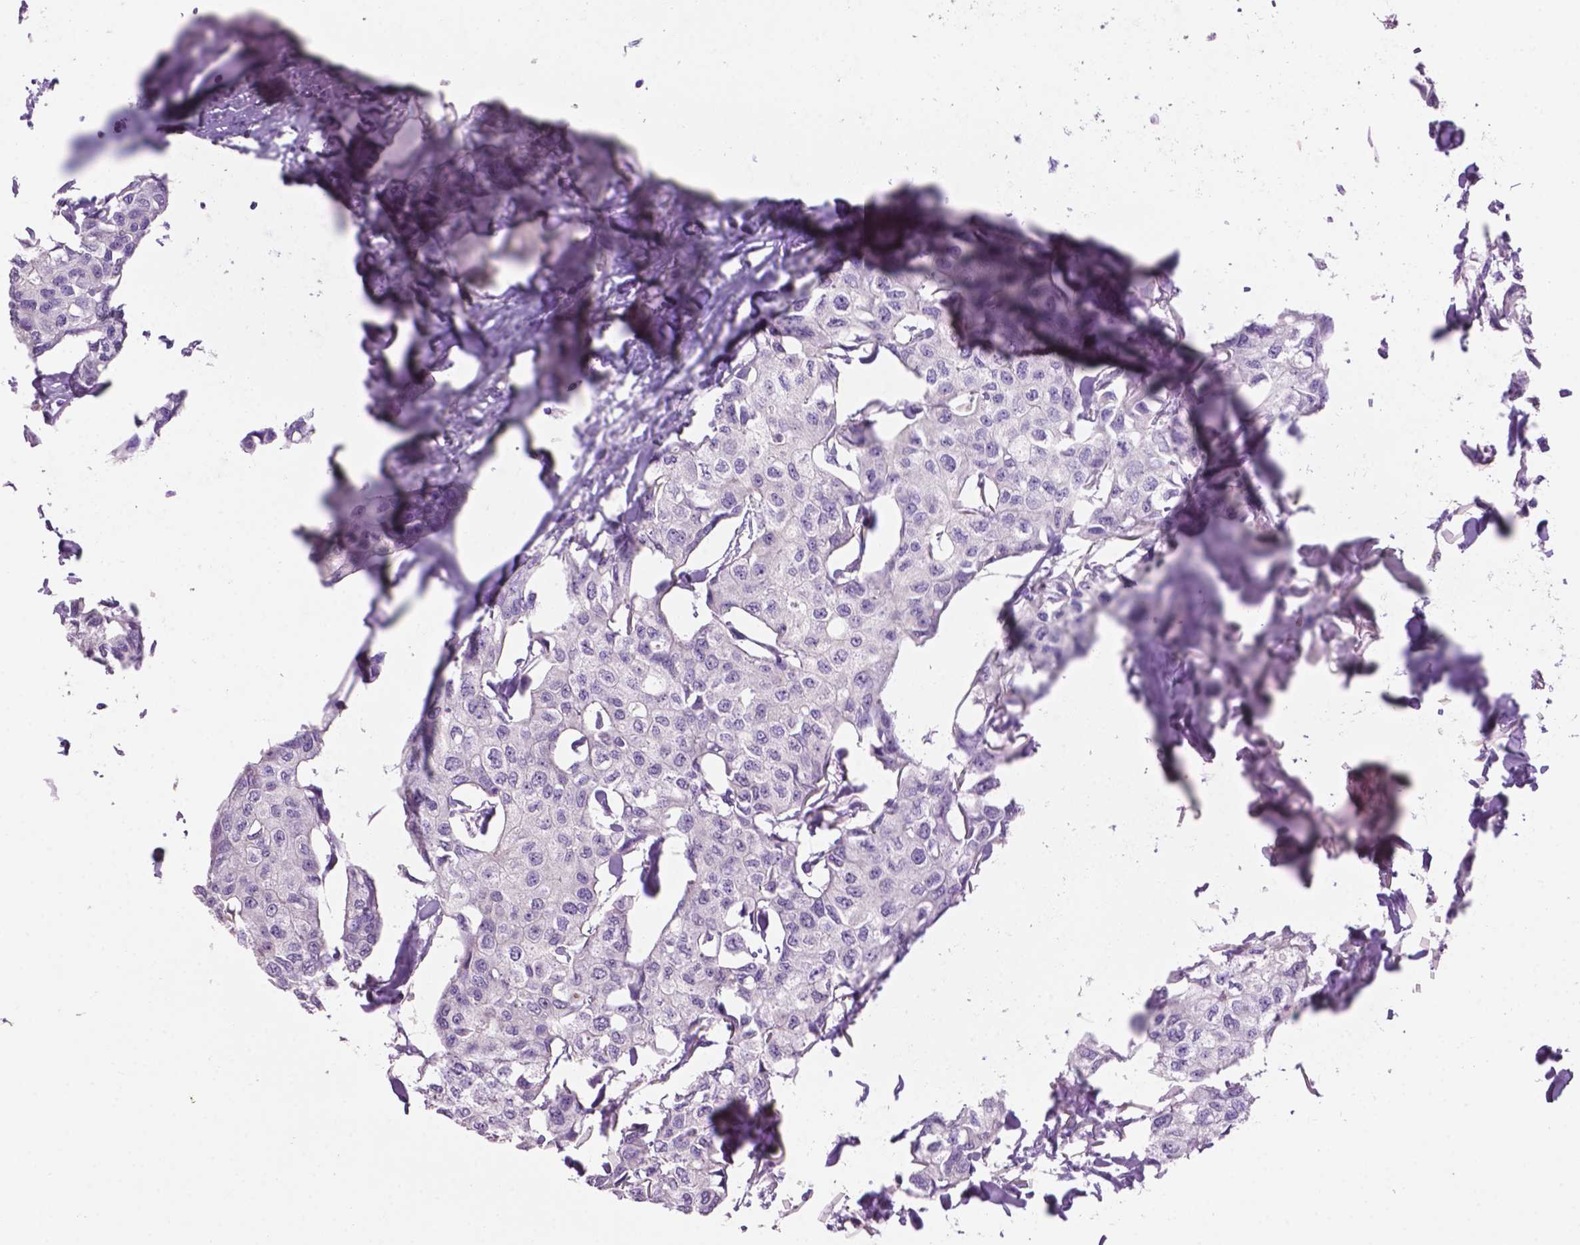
{"staining": {"intensity": "negative", "quantity": "none", "location": "none"}, "tissue": "breast cancer", "cell_type": "Tumor cells", "image_type": "cancer", "snomed": [{"axis": "morphology", "description": "Duct carcinoma"}, {"axis": "topography", "description": "Breast"}], "caption": "The histopathology image displays no staining of tumor cells in breast invasive ductal carcinoma.", "gene": "CRYBA4", "patient": {"sex": "female", "age": 80}}